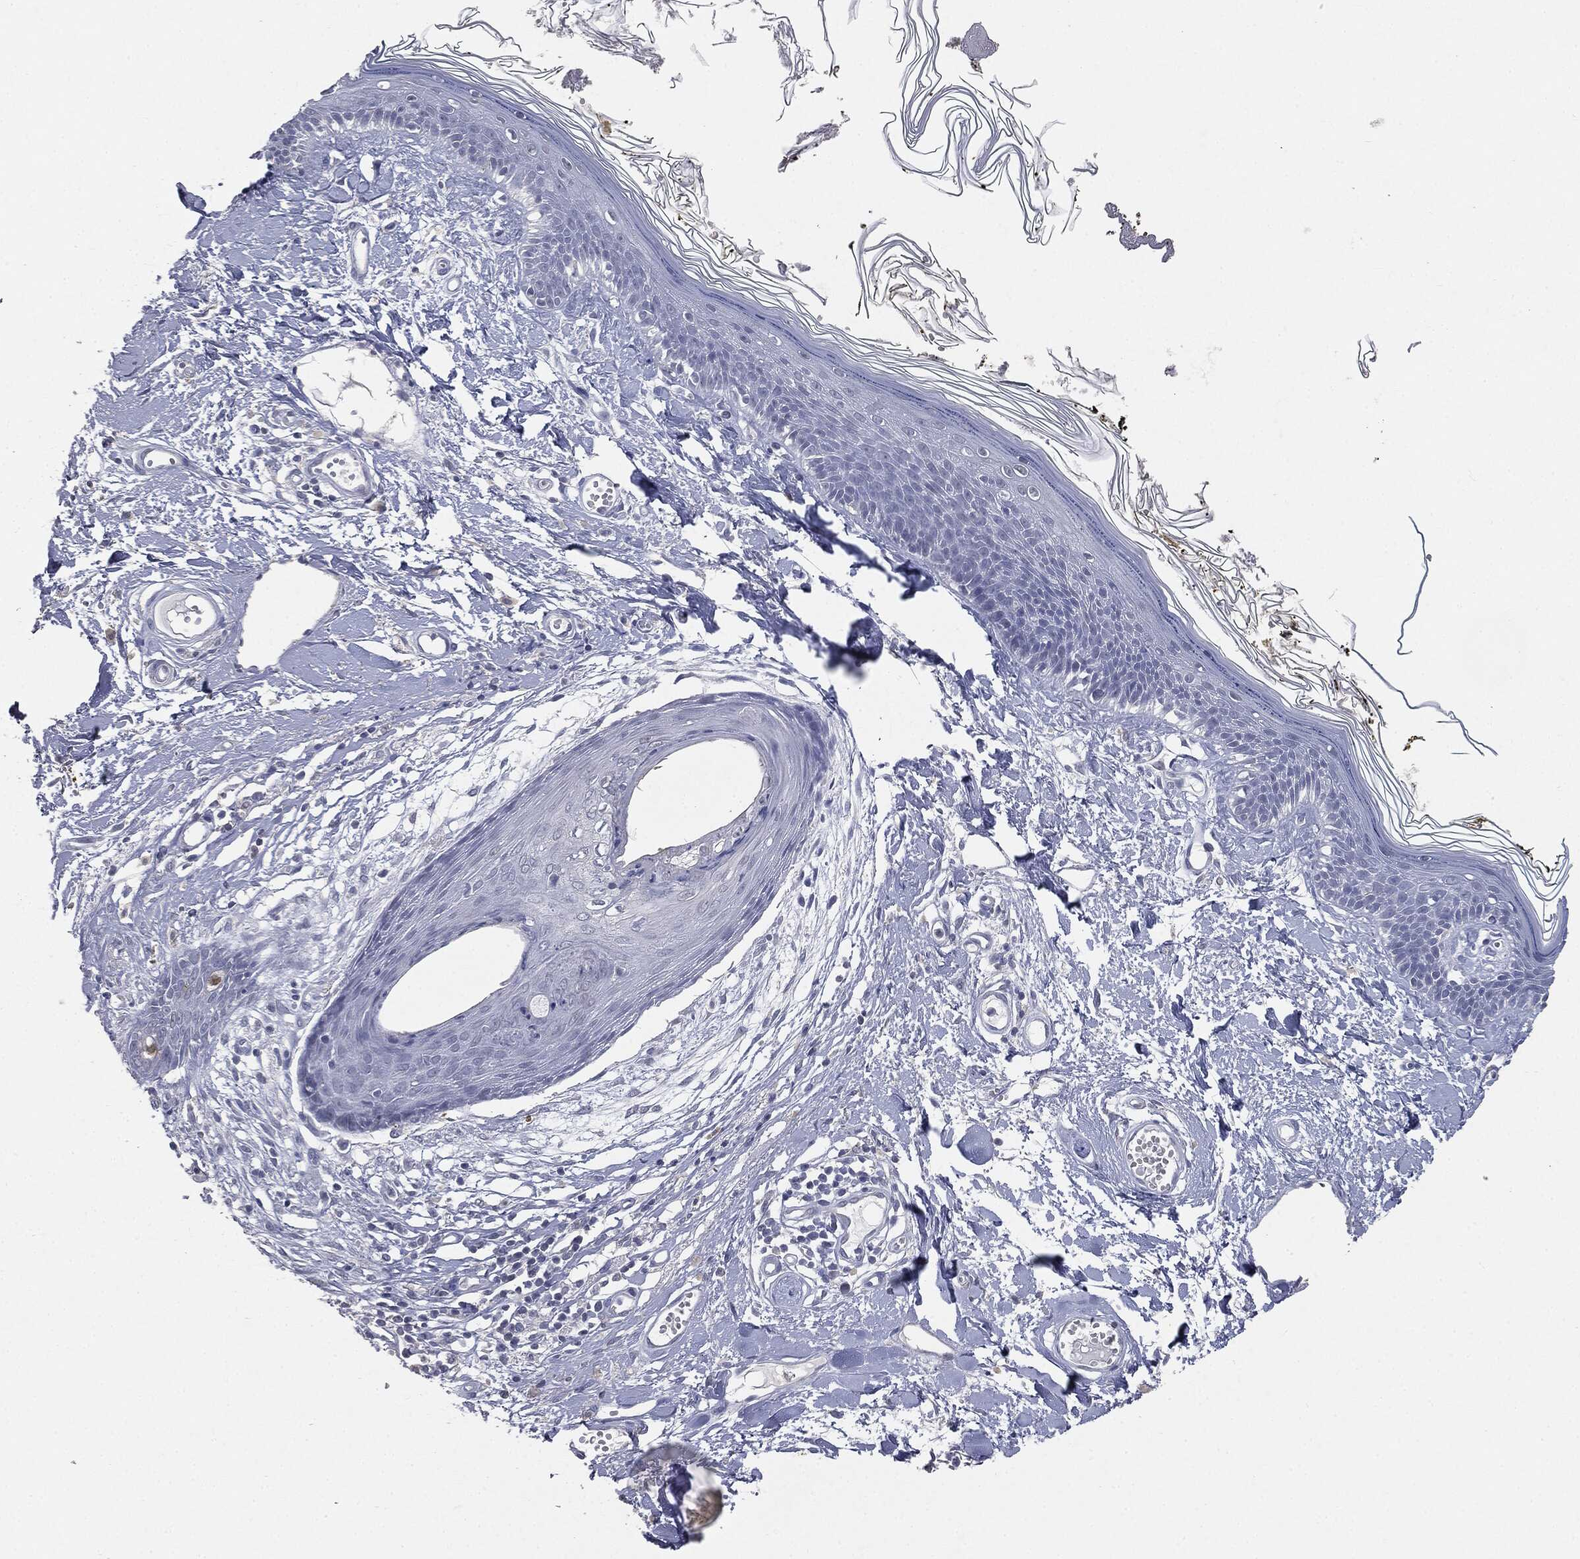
{"staining": {"intensity": "negative", "quantity": "none", "location": "none"}, "tissue": "skin", "cell_type": "Fibroblasts", "image_type": "normal", "snomed": [{"axis": "morphology", "description": "Normal tissue, NOS"}, {"axis": "topography", "description": "Skin"}], "caption": "Fibroblasts show no significant staining in unremarkable skin.", "gene": "SLC2A2", "patient": {"sex": "male", "age": 76}}